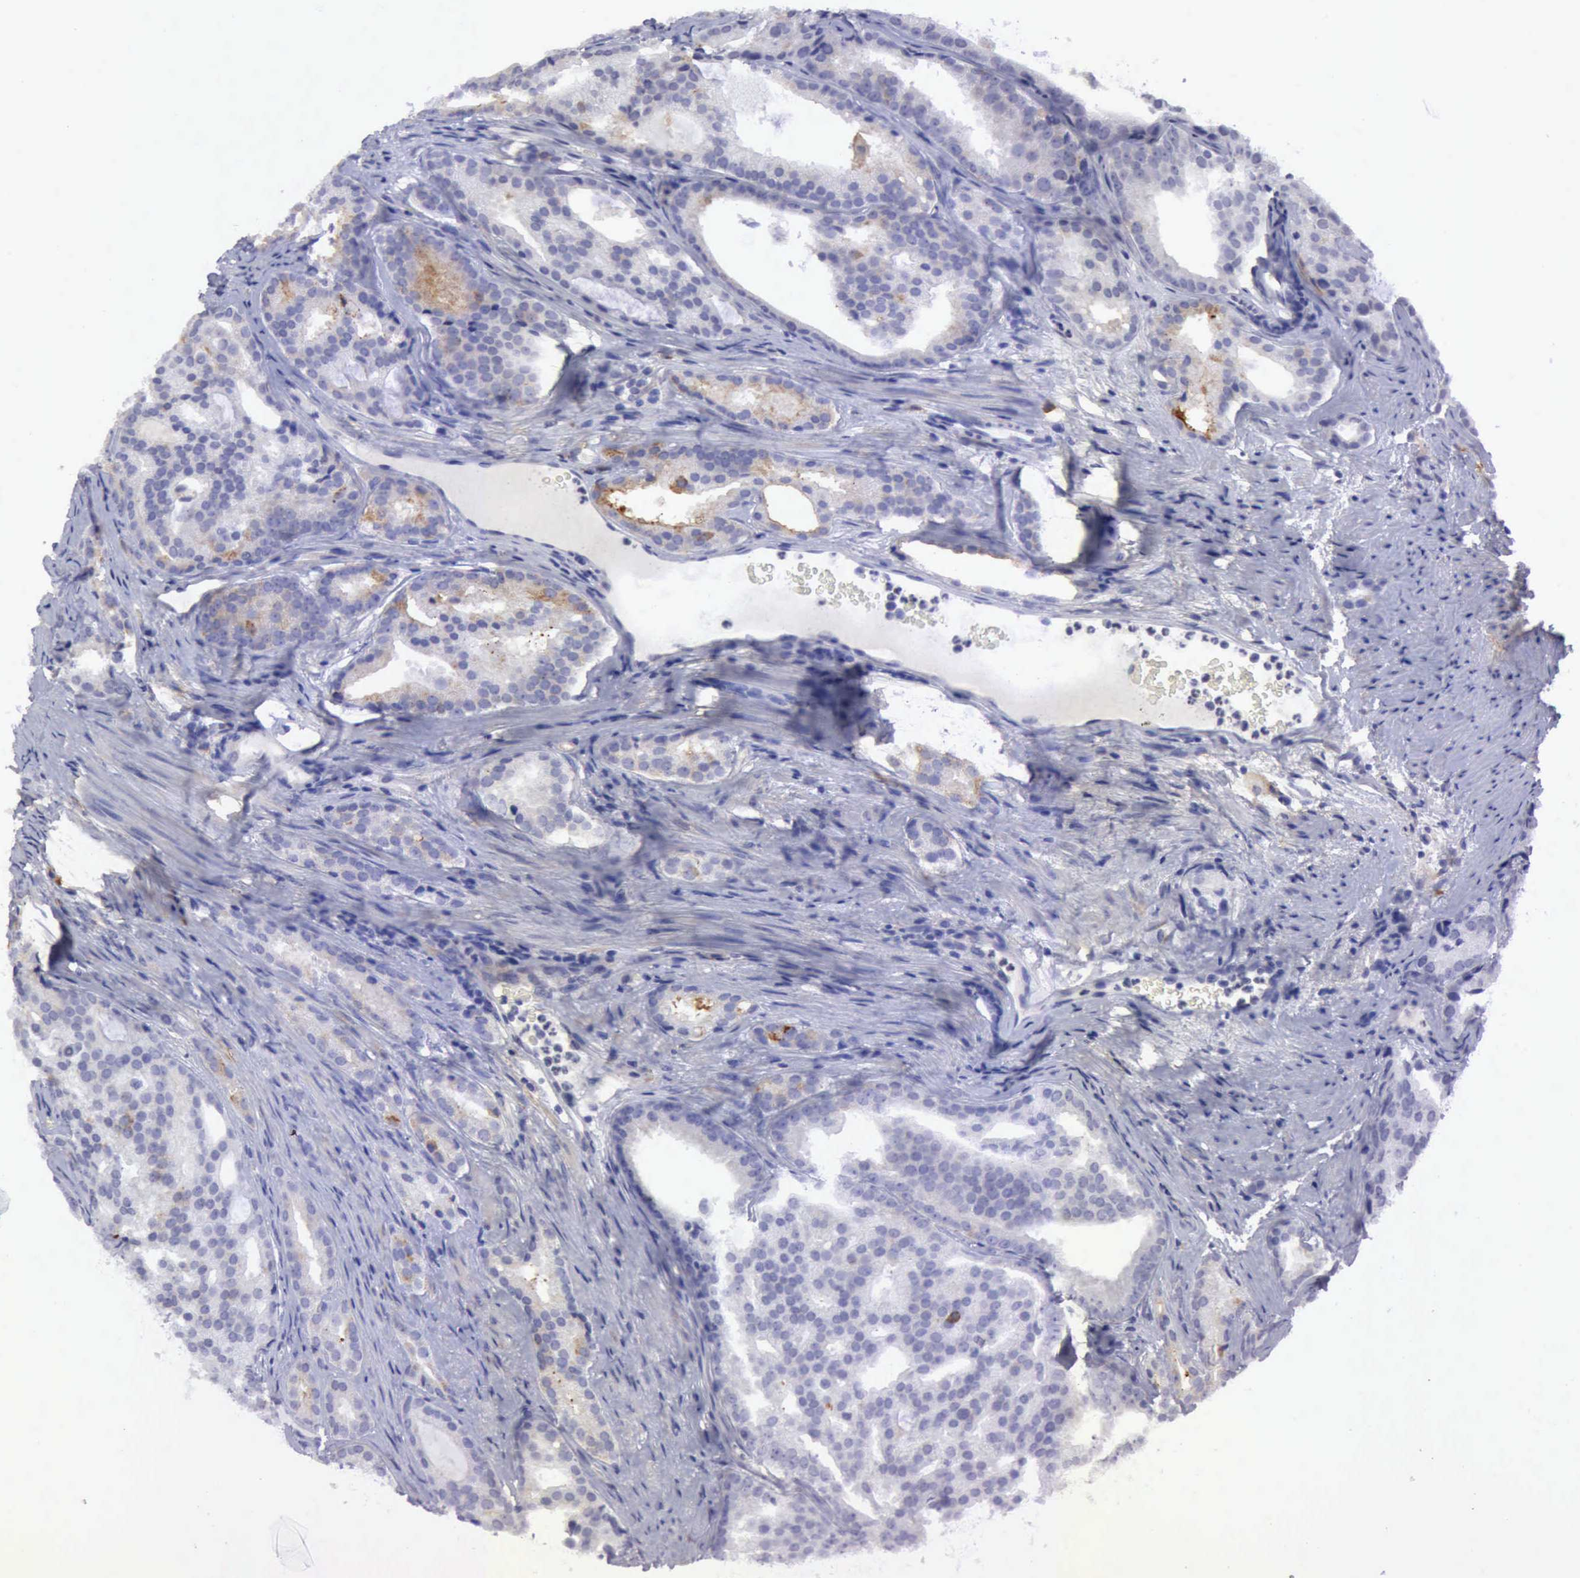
{"staining": {"intensity": "negative", "quantity": "none", "location": "none"}, "tissue": "prostate cancer", "cell_type": "Tumor cells", "image_type": "cancer", "snomed": [{"axis": "morphology", "description": "Adenocarcinoma, High grade"}, {"axis": "topography", "description": "Prostate"}], "caption": "This is an immunohistochemistry (IHC) histopathology image of high-grade adenocarcinoma (prostate). There is no positivity in tumor cells.", "gene": "TFRC", "patient": {"sex": "male", "age": 64}}